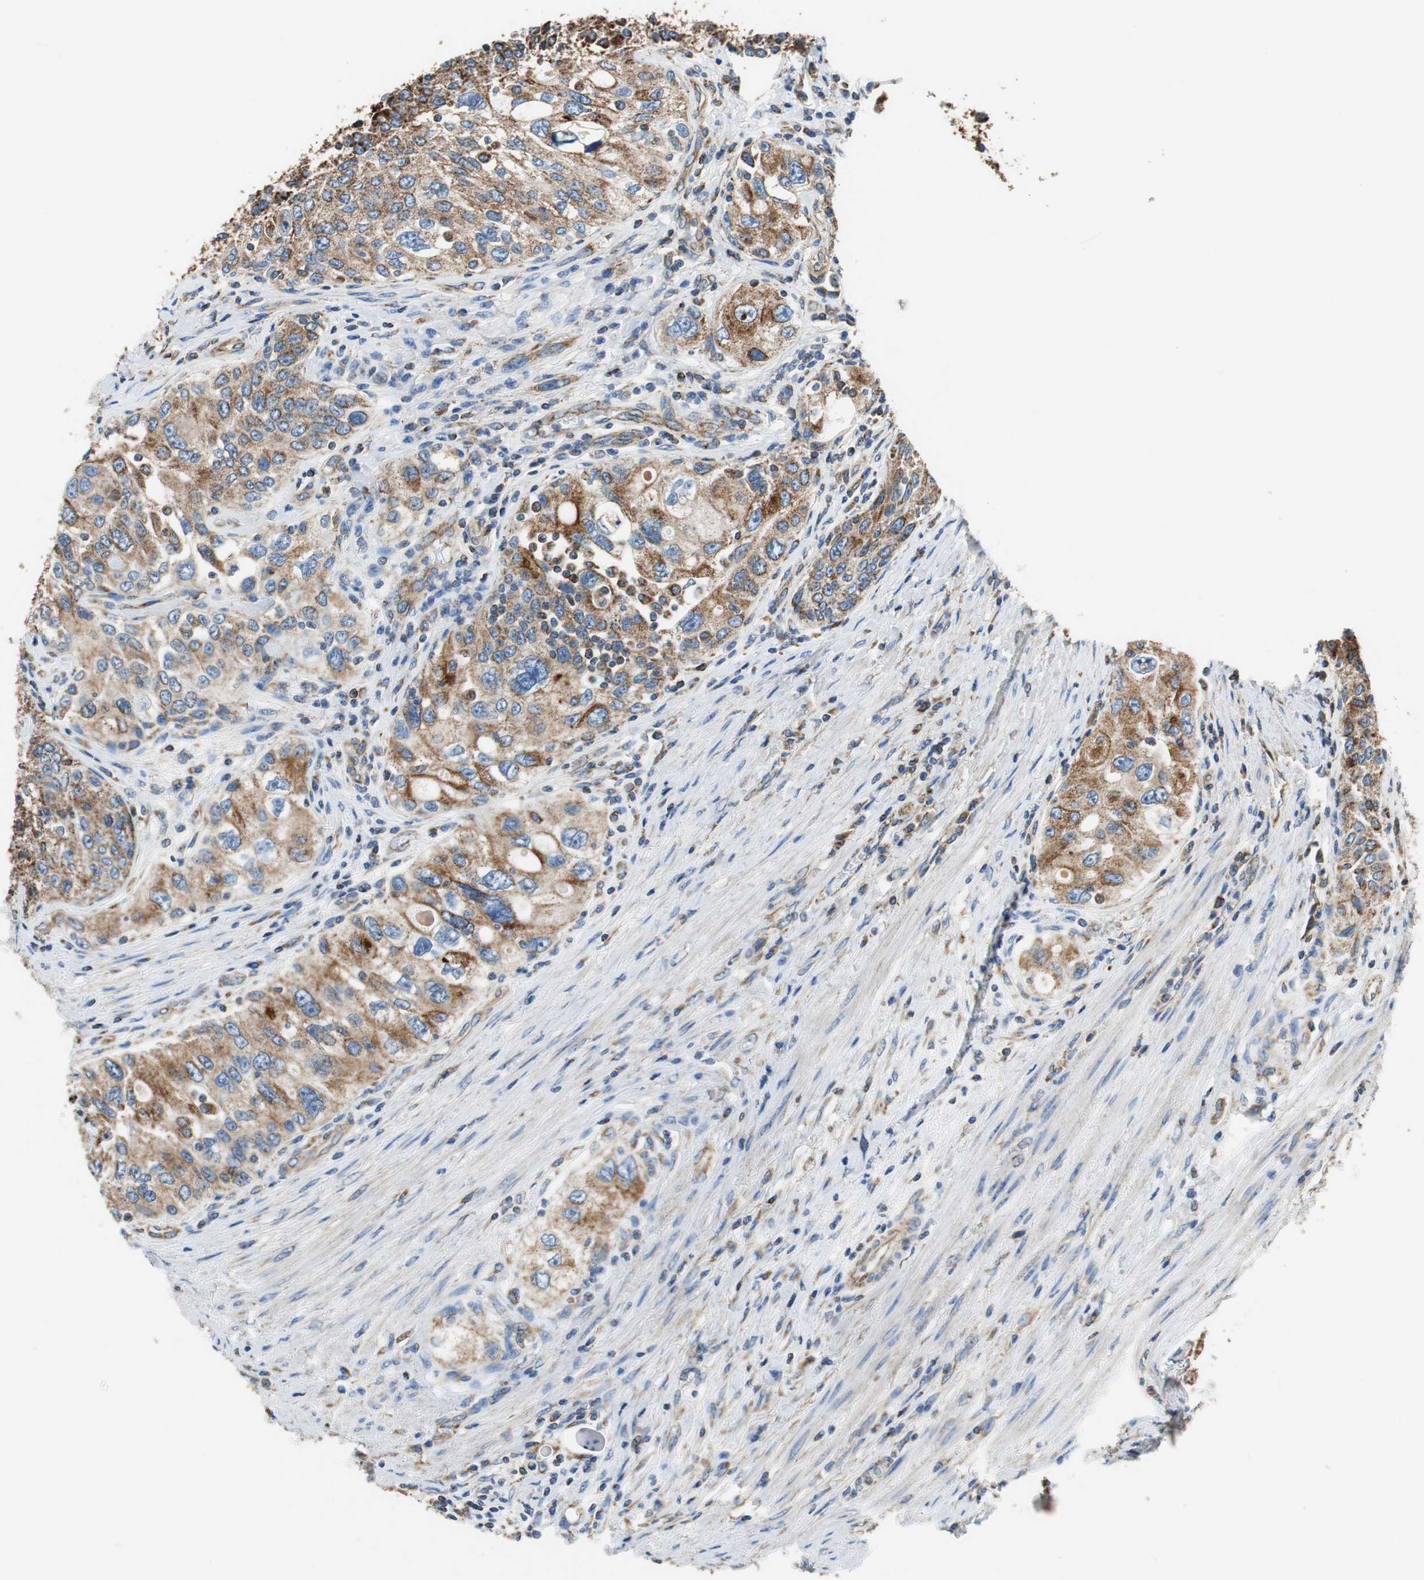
{"staining": {"intensity": "strong", "quantity": ">75%", "location": "cytoplasmic/membranous"}, "tissue": "urothelial cancer", "cell_type": "Tumor cells", "image_type": "cancer", "snomed": [{"axis": "morphology", "description": "Urothelial carcinoma, High grade"}, {"axis": "topography", "description": "Urinary bladder"}], "caption": "There is high levels of strong cytoplasmic/membranous positivity in tumor cells of urothelial cancer, as demonstrated by immunohistochemical staining (brown color).", "gene": "GSTK1", "patient": {"sex": "female", "age": 56}}